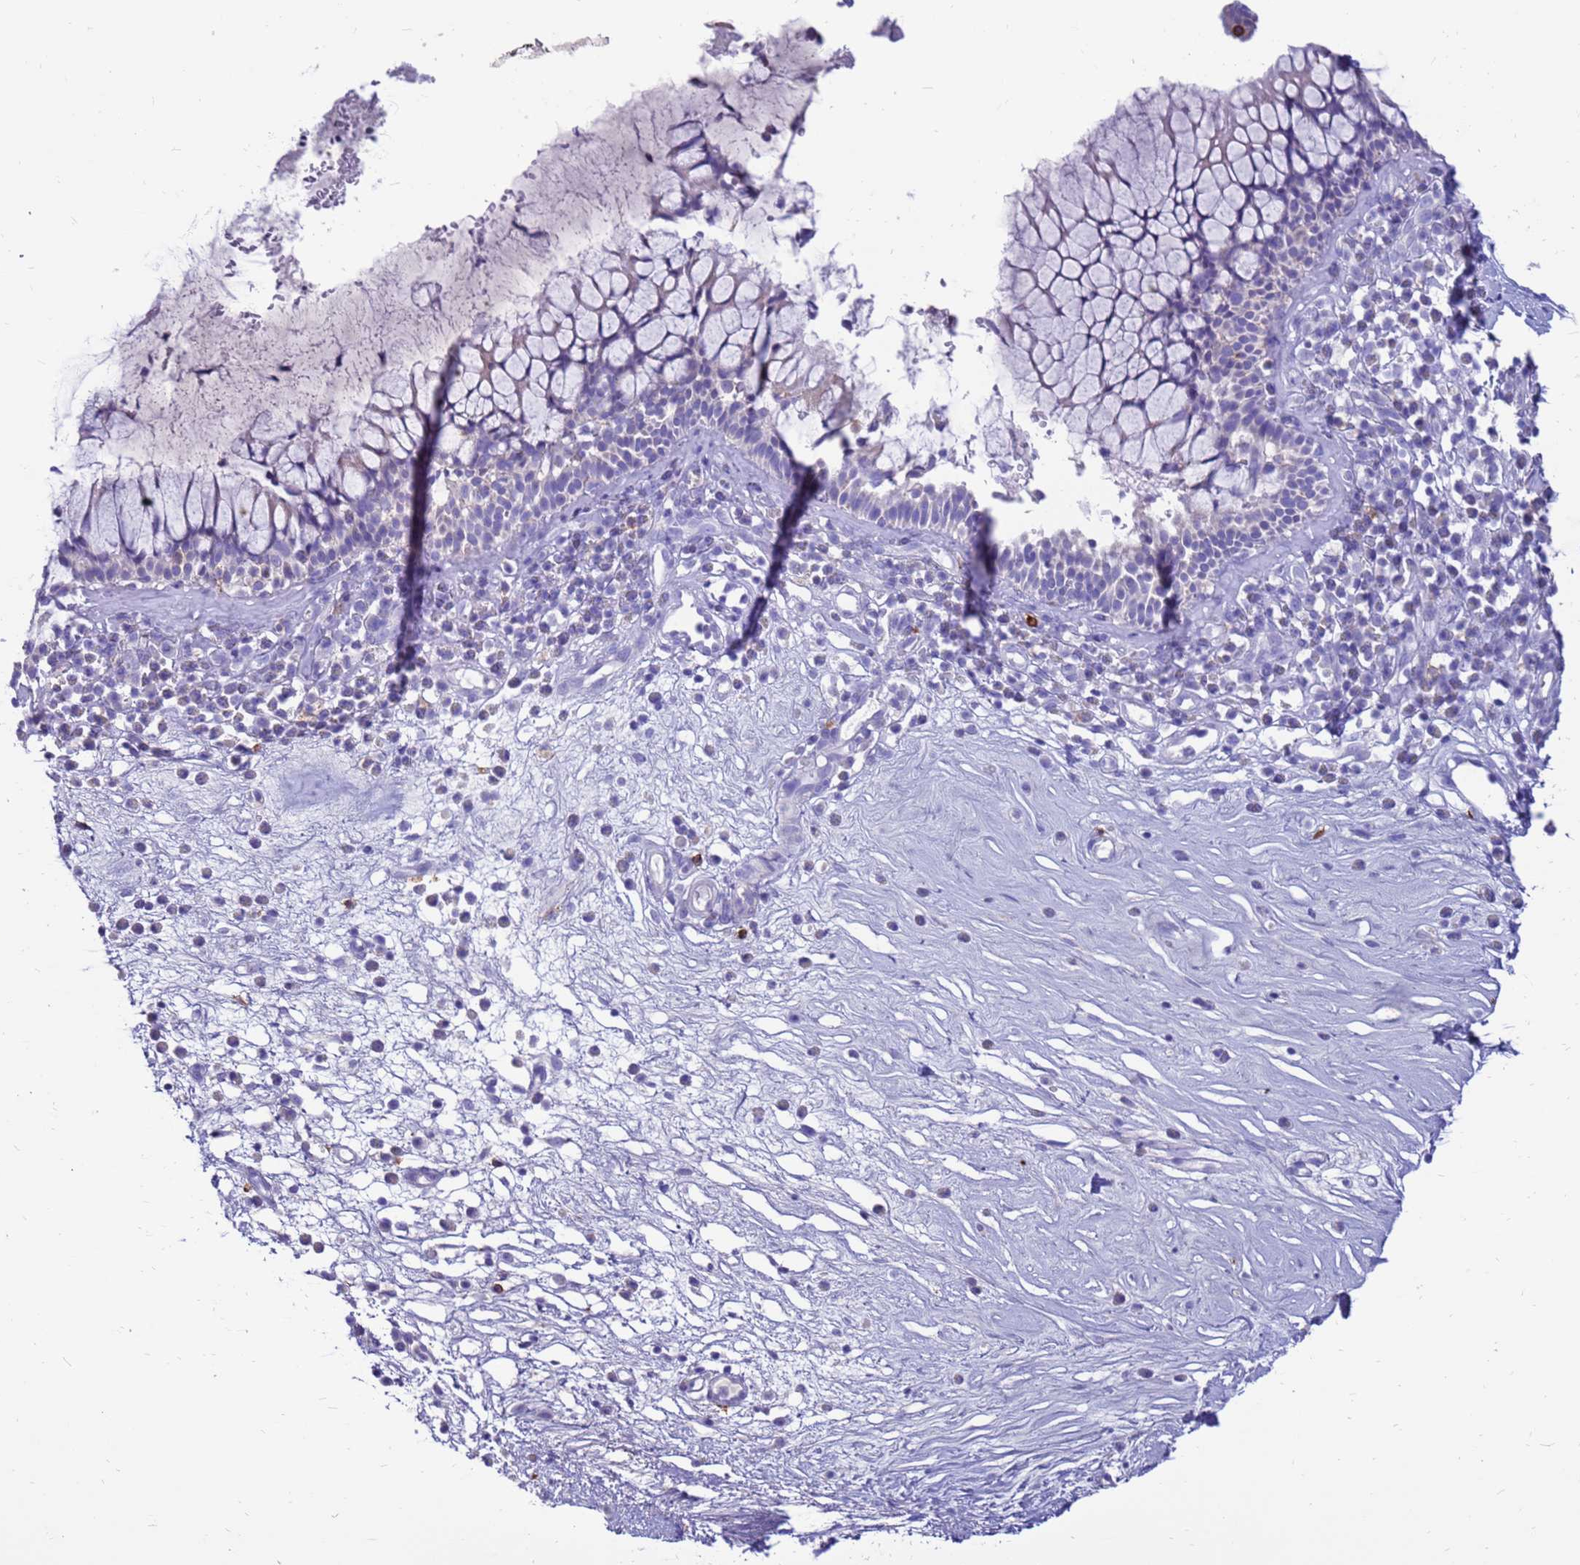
{"staining": {"intensity": "negative", "quantity": "none", "location": "none"}, "tissue": "nasopharynx", "cell_type": "Respiratory epithelial cells", "image_type": "normal", "snomed": [{"axis": "morphology", "description": "Normal tissue, NOS"}, {"axis": "morphology", "description": "Inflammation, NOS"}, {"axis": "topography", "description": "Nasopharynx"}], "caption": "Human nasopharynx stained for a protein using immunohistochemistry reveals no expression in respiratory epithelial cells.", "gene": "PDE10A", "patient": {"sex": "male", "age": 70}}